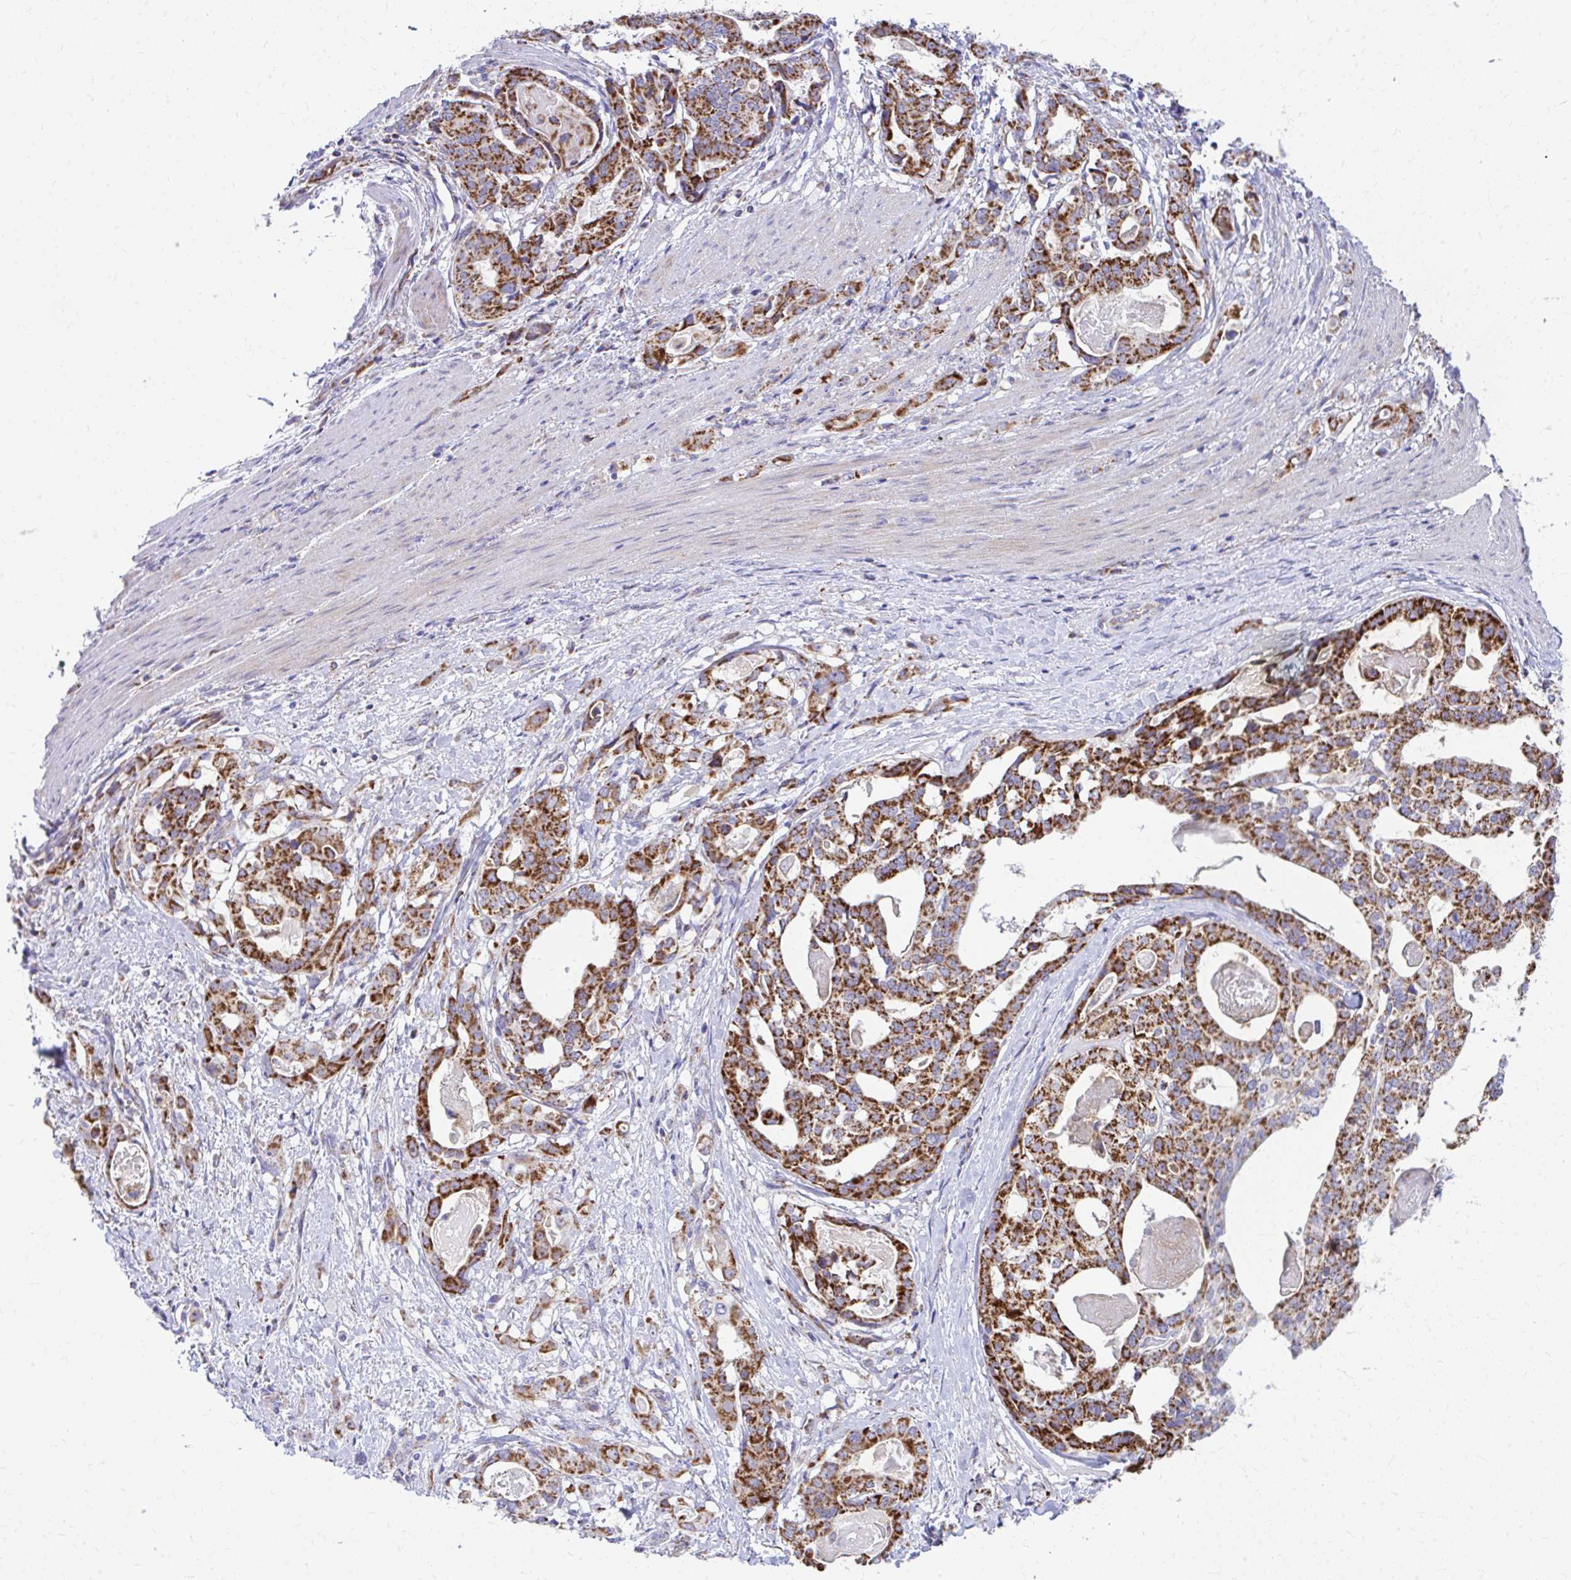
{"staining": {"intensity": "strong", "quantity": ">75%", "location": "cytoplasmic/membranous"}, "tissue": "stomach cancer", "cell_type": "Tumor cells", "image_type": "cancer", "snomed": [{"axis": "morphology", "description": "Adenocarcinoma, NOS"}, {"axis": "topography", "description": "Stomach"}], "caption": "Immunohistochemical staining of human stomach cancer reveals high levels of strong cytoplasmic/membranous expression in approximately >75% of tumor cells.", "gene": "MRPL19", "patient": {"sex": "male", "age": 48}}